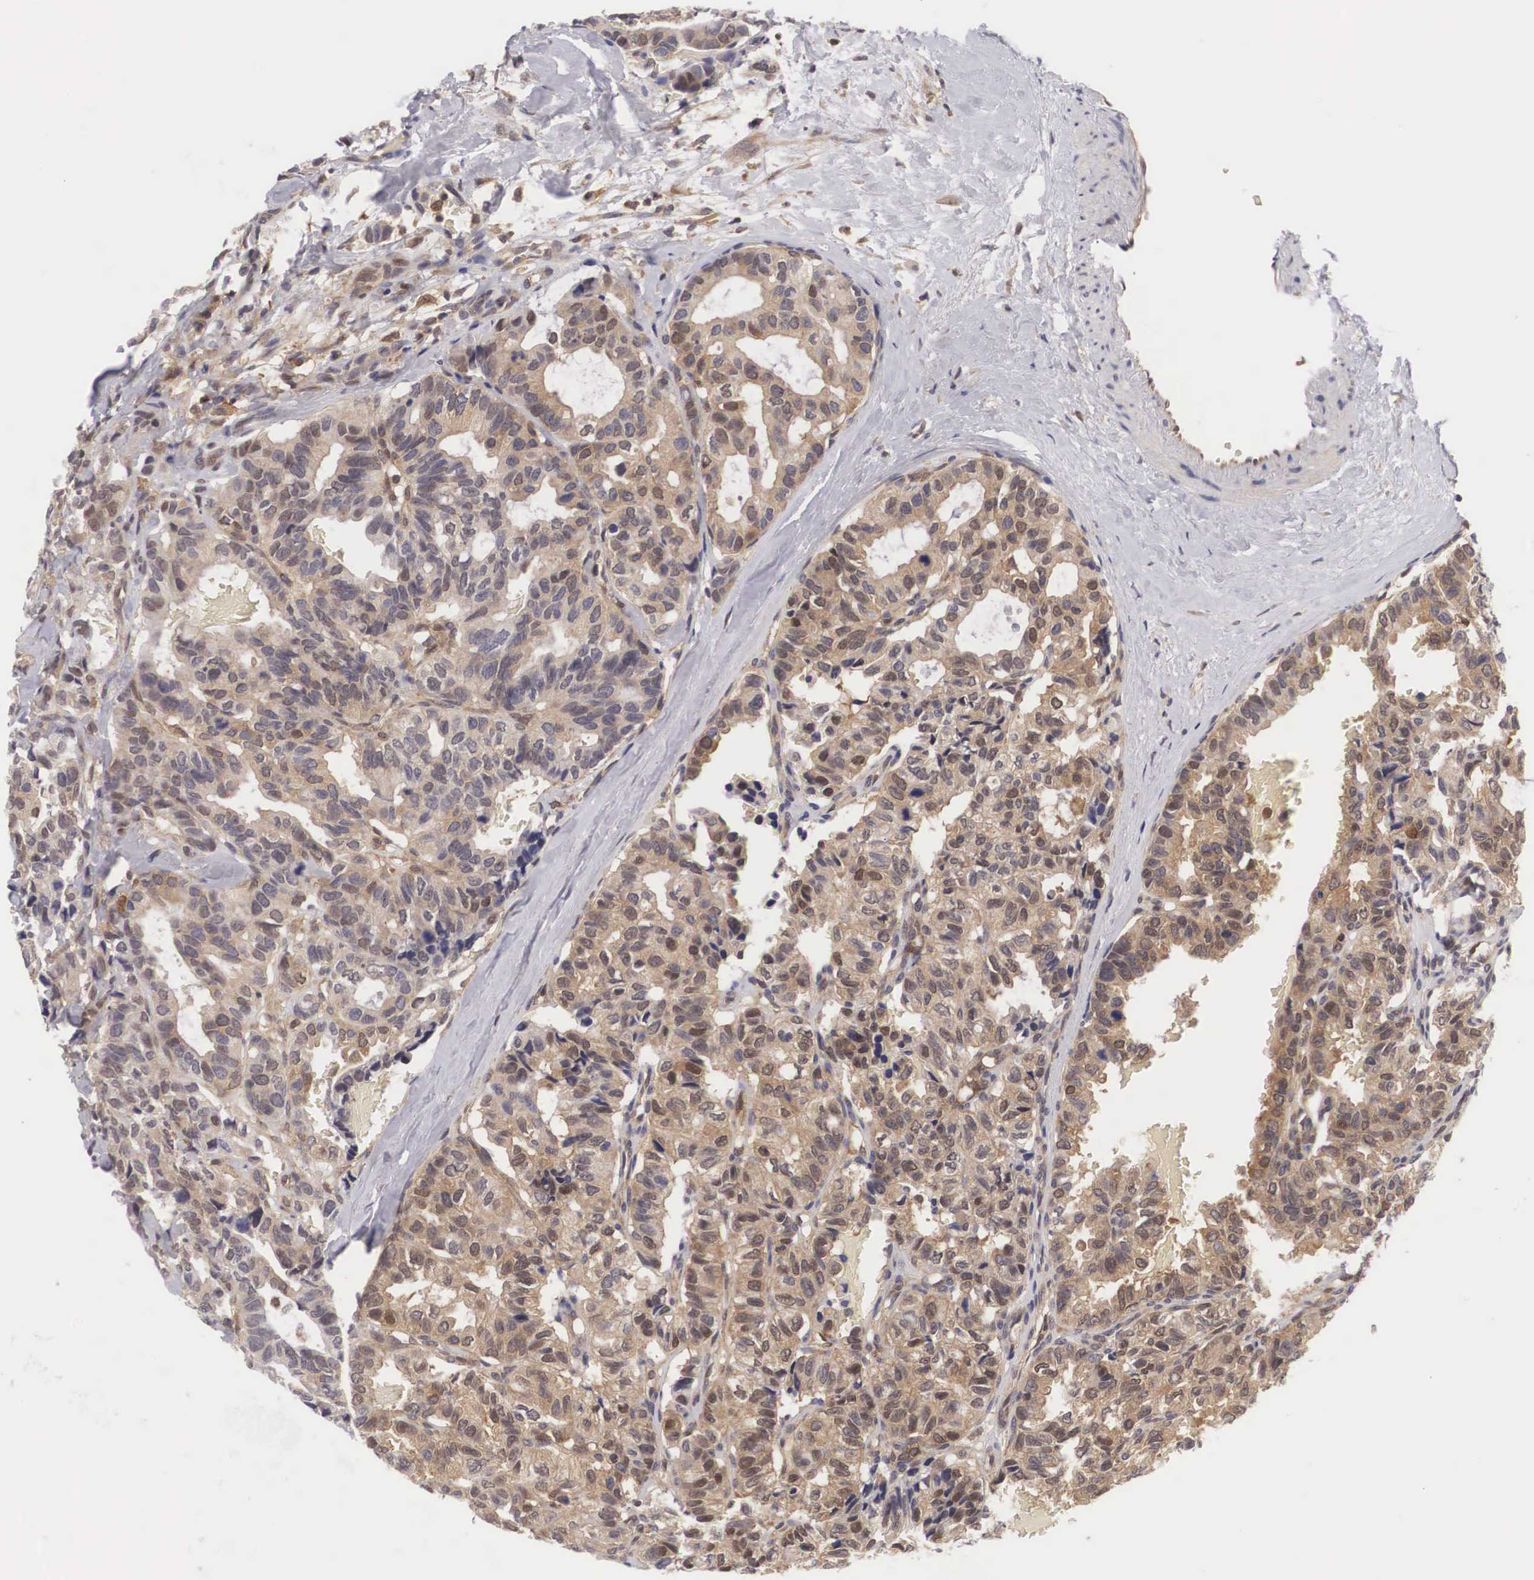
{"staining": {"intensity": "weak", "quantity": ">75%", "location": "cytoplasmic/membranous,nuclear"}, "tissue": "breast cancer", "cell_type": "Tumor cells", "image_type": "cancer", "snomed": [{"axis": "morphology", "description": "Duct carcinoma"}, {"axis": "topography", "description": "Breast"}], "caption": "Immunohistochemistry histopathology image of breast infiltrating ductal carcinoma stained for a protein (brown), which reveals low levels of weak cytoplasmic/membranous and nuclear expression in about >75% of tumor cells.", "gene": "ADSL", "patient": {"sex": "female", "age": 69}}